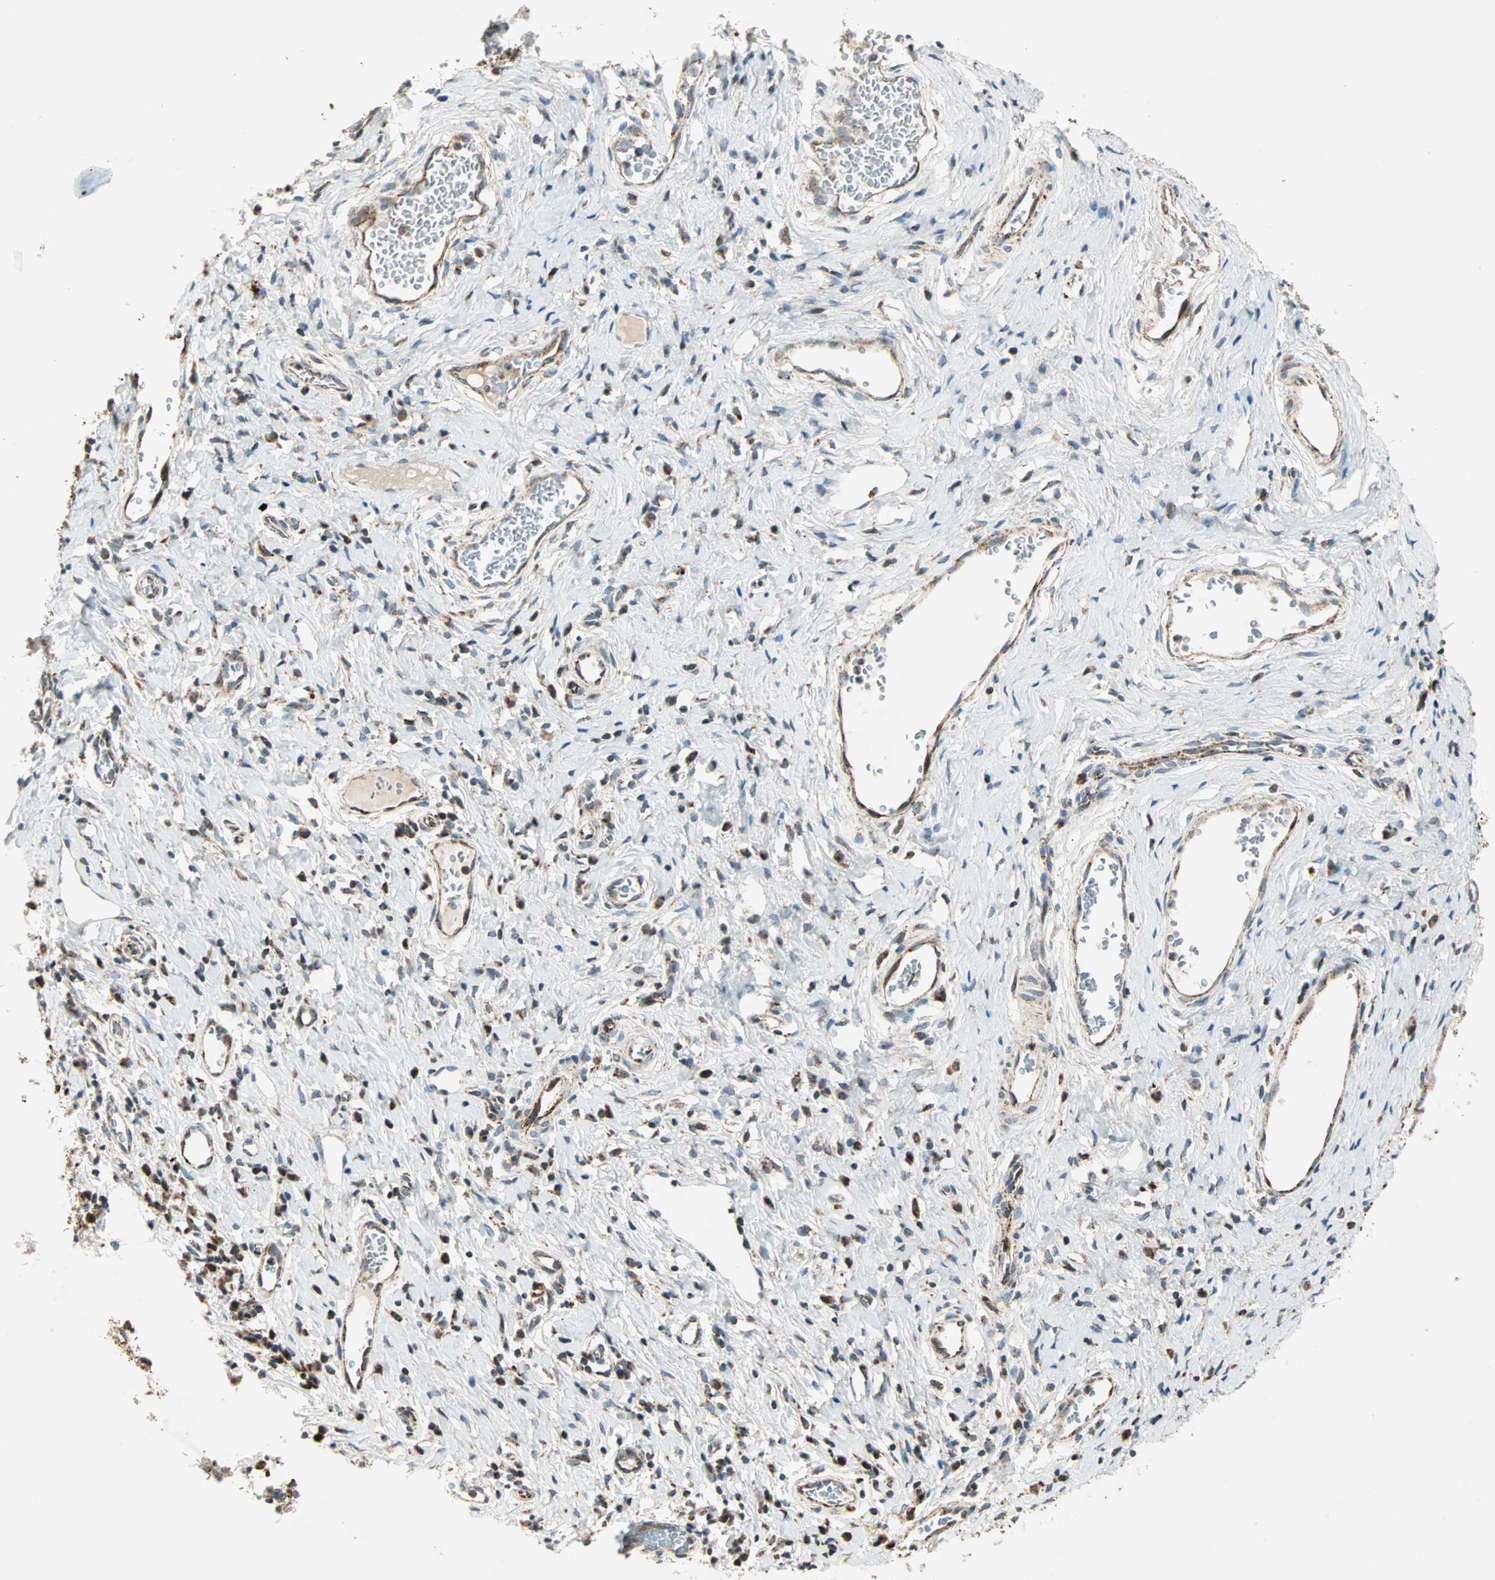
{"staining": {"intensity": "moderate", "quantity": ">75%", "location": "cytoplasmic/membranous"}, "tissue": "cervical cancer", "cell_type": "Tumor cells", "image_type": "cancer", "snomed": [{"axis": "morphology", "description": "Squamous cell carcinoma, NOS"}, {"axis": "topography", "description": "Cervix"}], "caption": "A micrograph of human cervical cancer (squamous cell carcinoma) stained for a protein displays moderate cytoplasmic/membranous brown staining in tumor cells.", "gene": "SPRY4", "patient": {"sex": "female", "age": 38}}